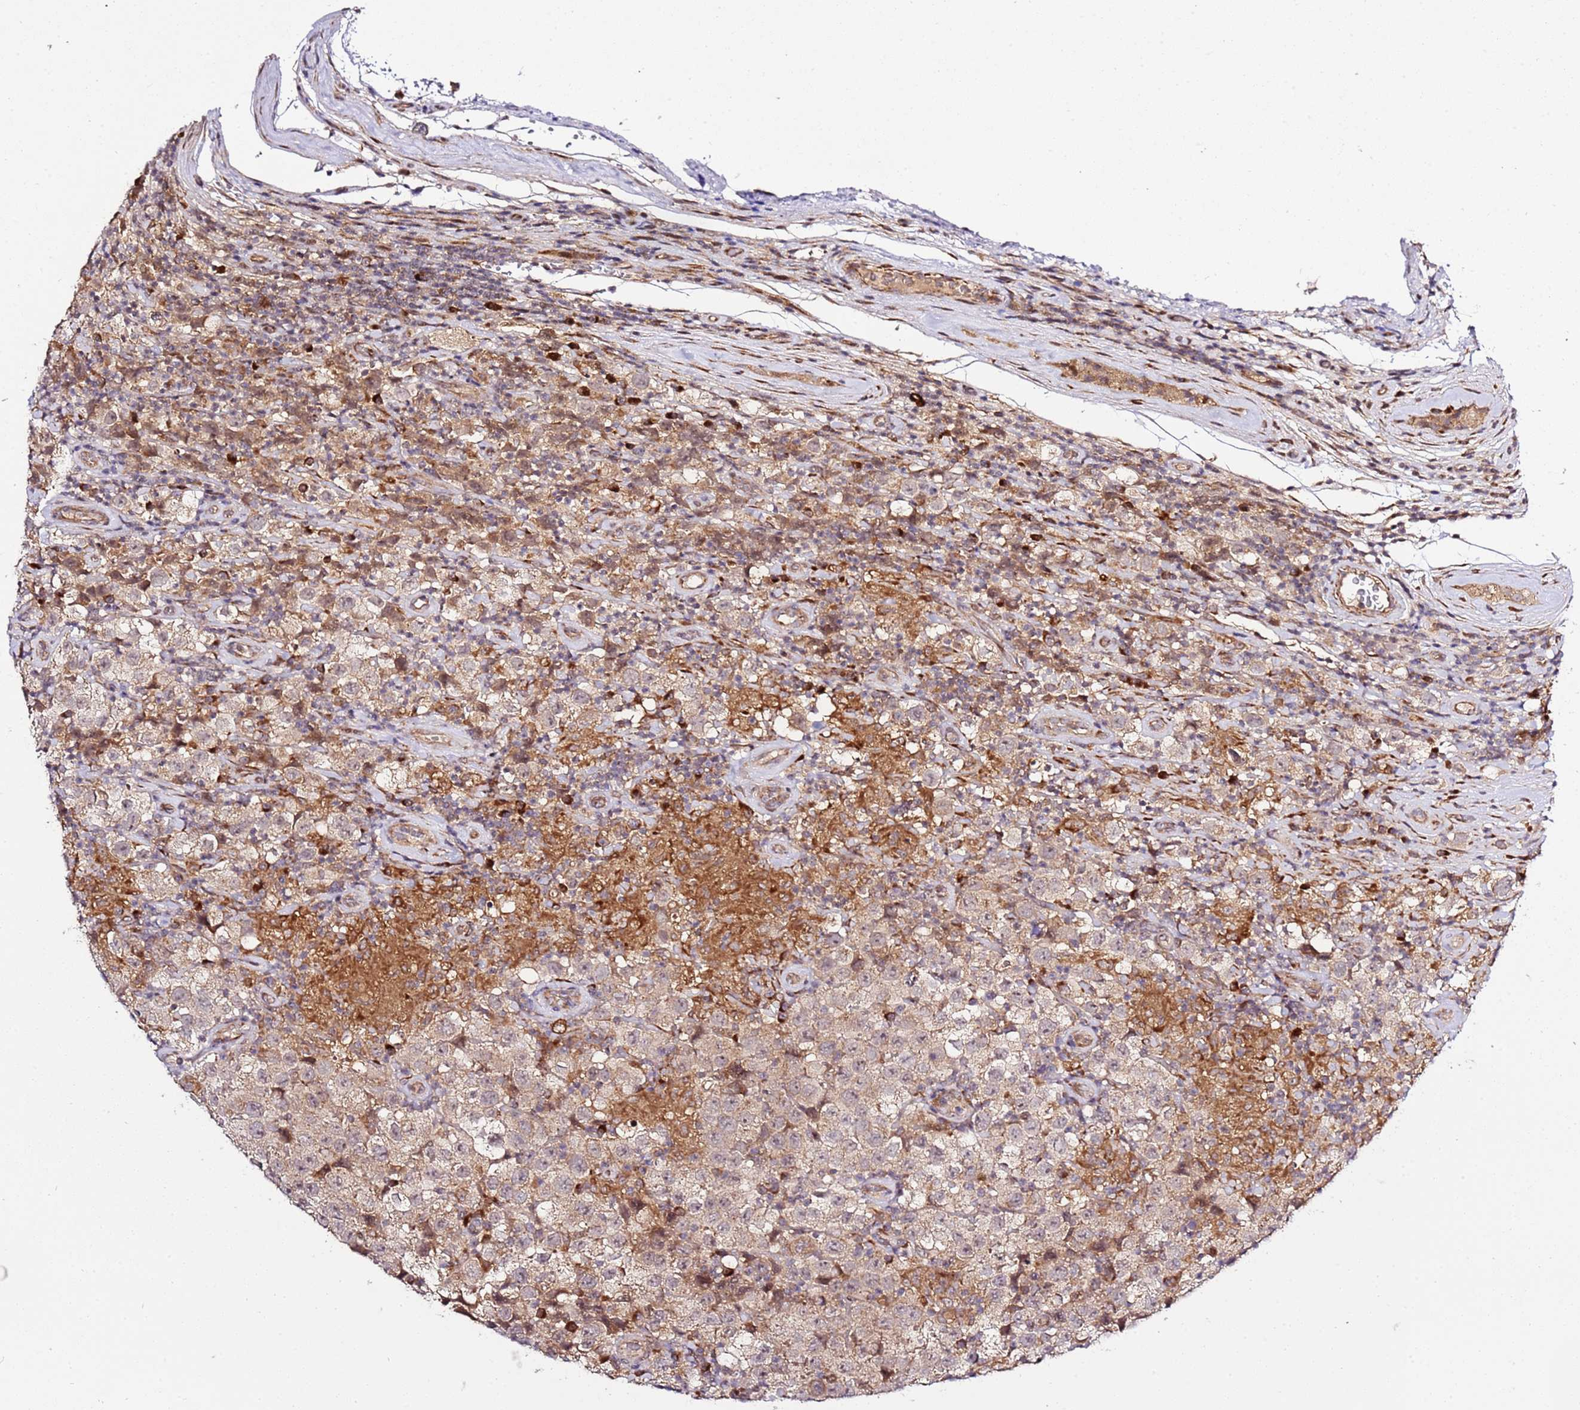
{"staining": {"intensity": "moderate", "quantity": ">75%", "location": "cytoplasmic/membranous"}, "tissue": "testis cancer", "cell_type": "Tumor cells", "image_type": "cancer", "snomed": [{"axis": "morphology", "description": "Seminoma, NOS"}, {"axis": "morphology", "description": "Carcinoma, Embryonal, NOS"}, {"axis": "topography", "description": "Testis"}], "caption": "There is medium levels of moderate cytoplasmic/membranous staining in tumor cells of testis cancer (seminoma), as demonstrated by immunohistochemical staining (brown color).", "gene": "PVRIG", "patient": {"sex": "male", "age": 41}}